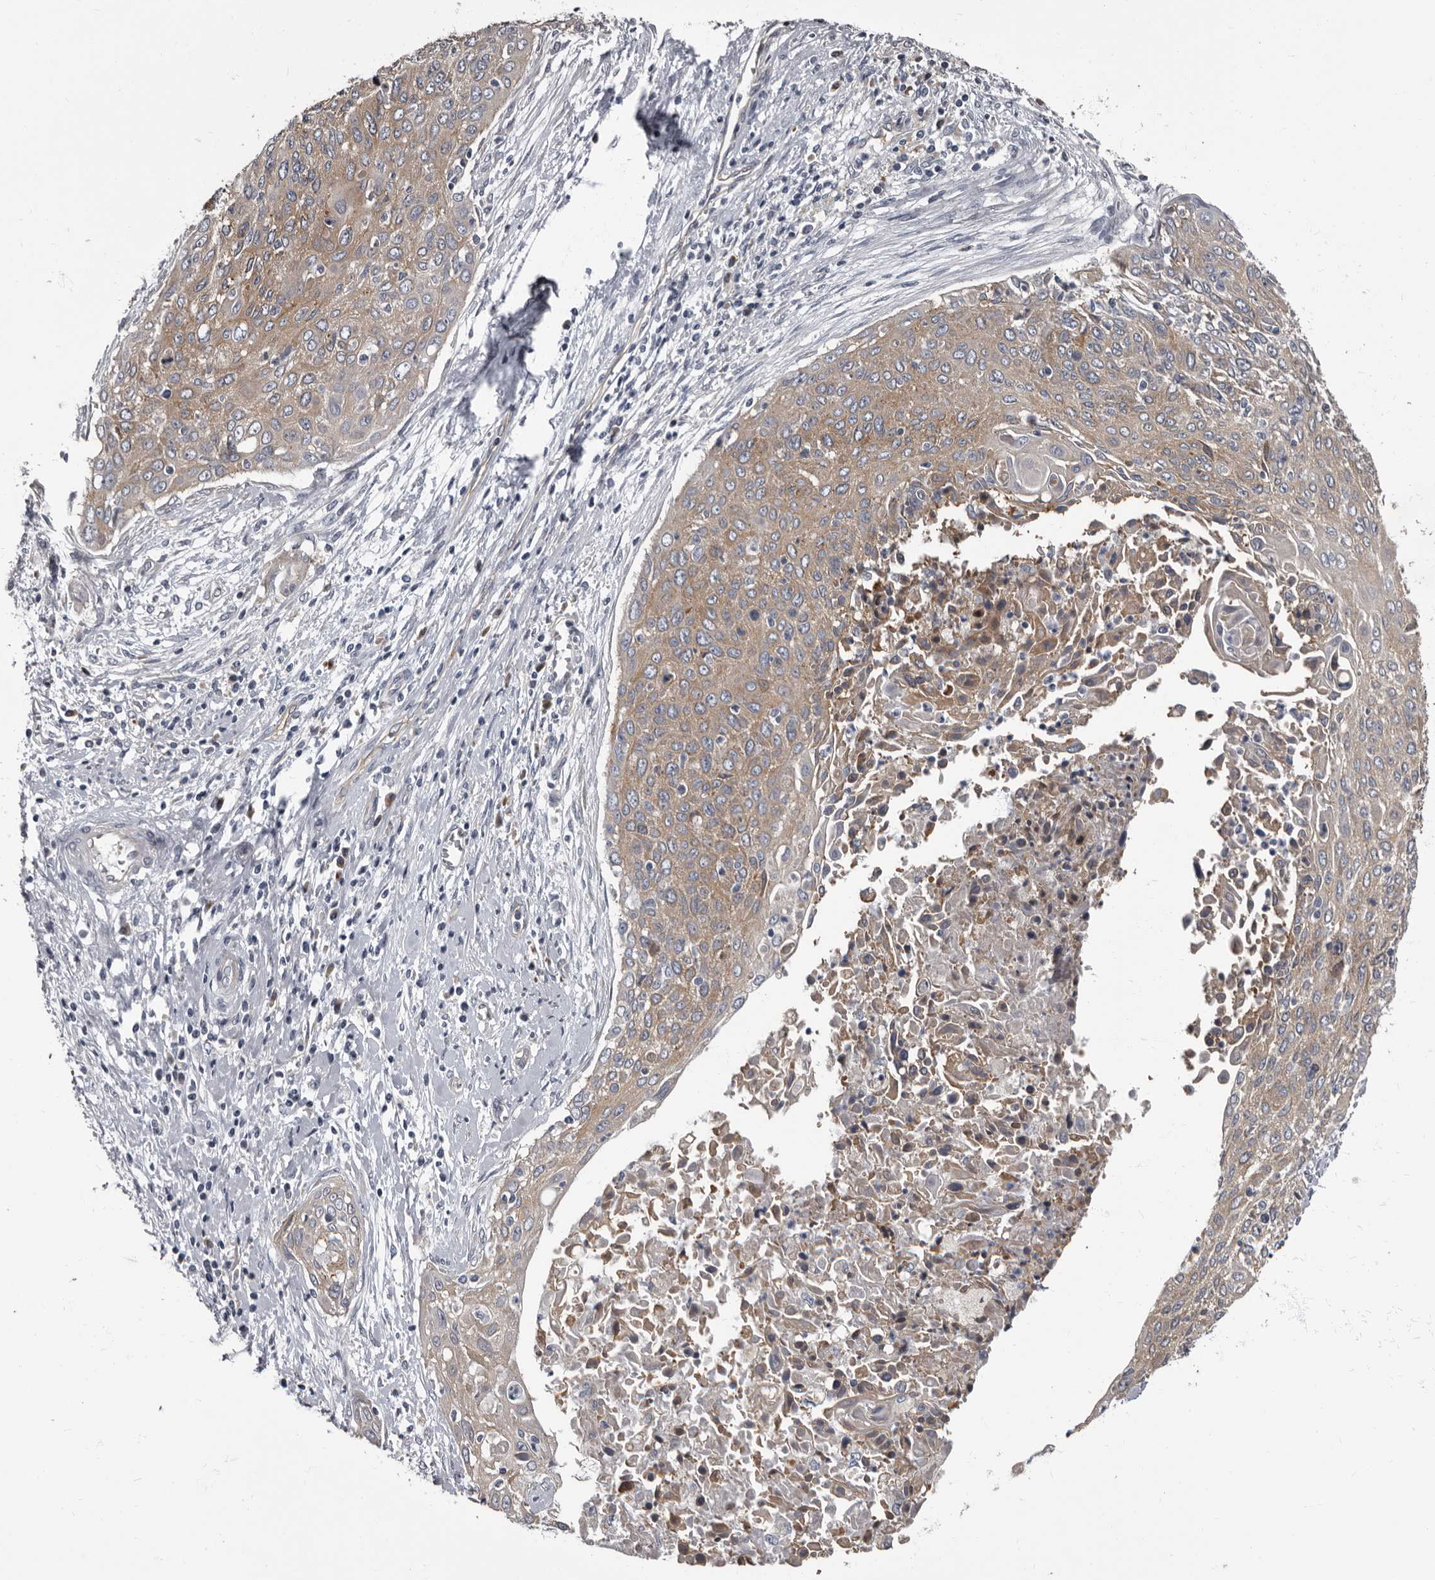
{"staining": {"intensity": "moderate", "quantity": "25%-75%", "location": "cytoplasmic/membranous"}, "tissue": "cervical cancer", "cell_type": "Tumor cells", "image_type": "cancer", "snomed": [{"axis": "morphology", "description": "Squamous cell carcinoma, NOS"}, {"axis": "topography", "description": "Cervix"}], "caption": "An IHC micrograph of neoplastic tissue is shown. Protein staining in brown shows moderate cytoplasmic/membranous positivity in cervical squamous cell carcinoma within tumor cells. The protein is shown in brown color, while the nuclei are stained blue.", "gene": "TPD52L1", "patient": {"sex": "female", "age": 55}}